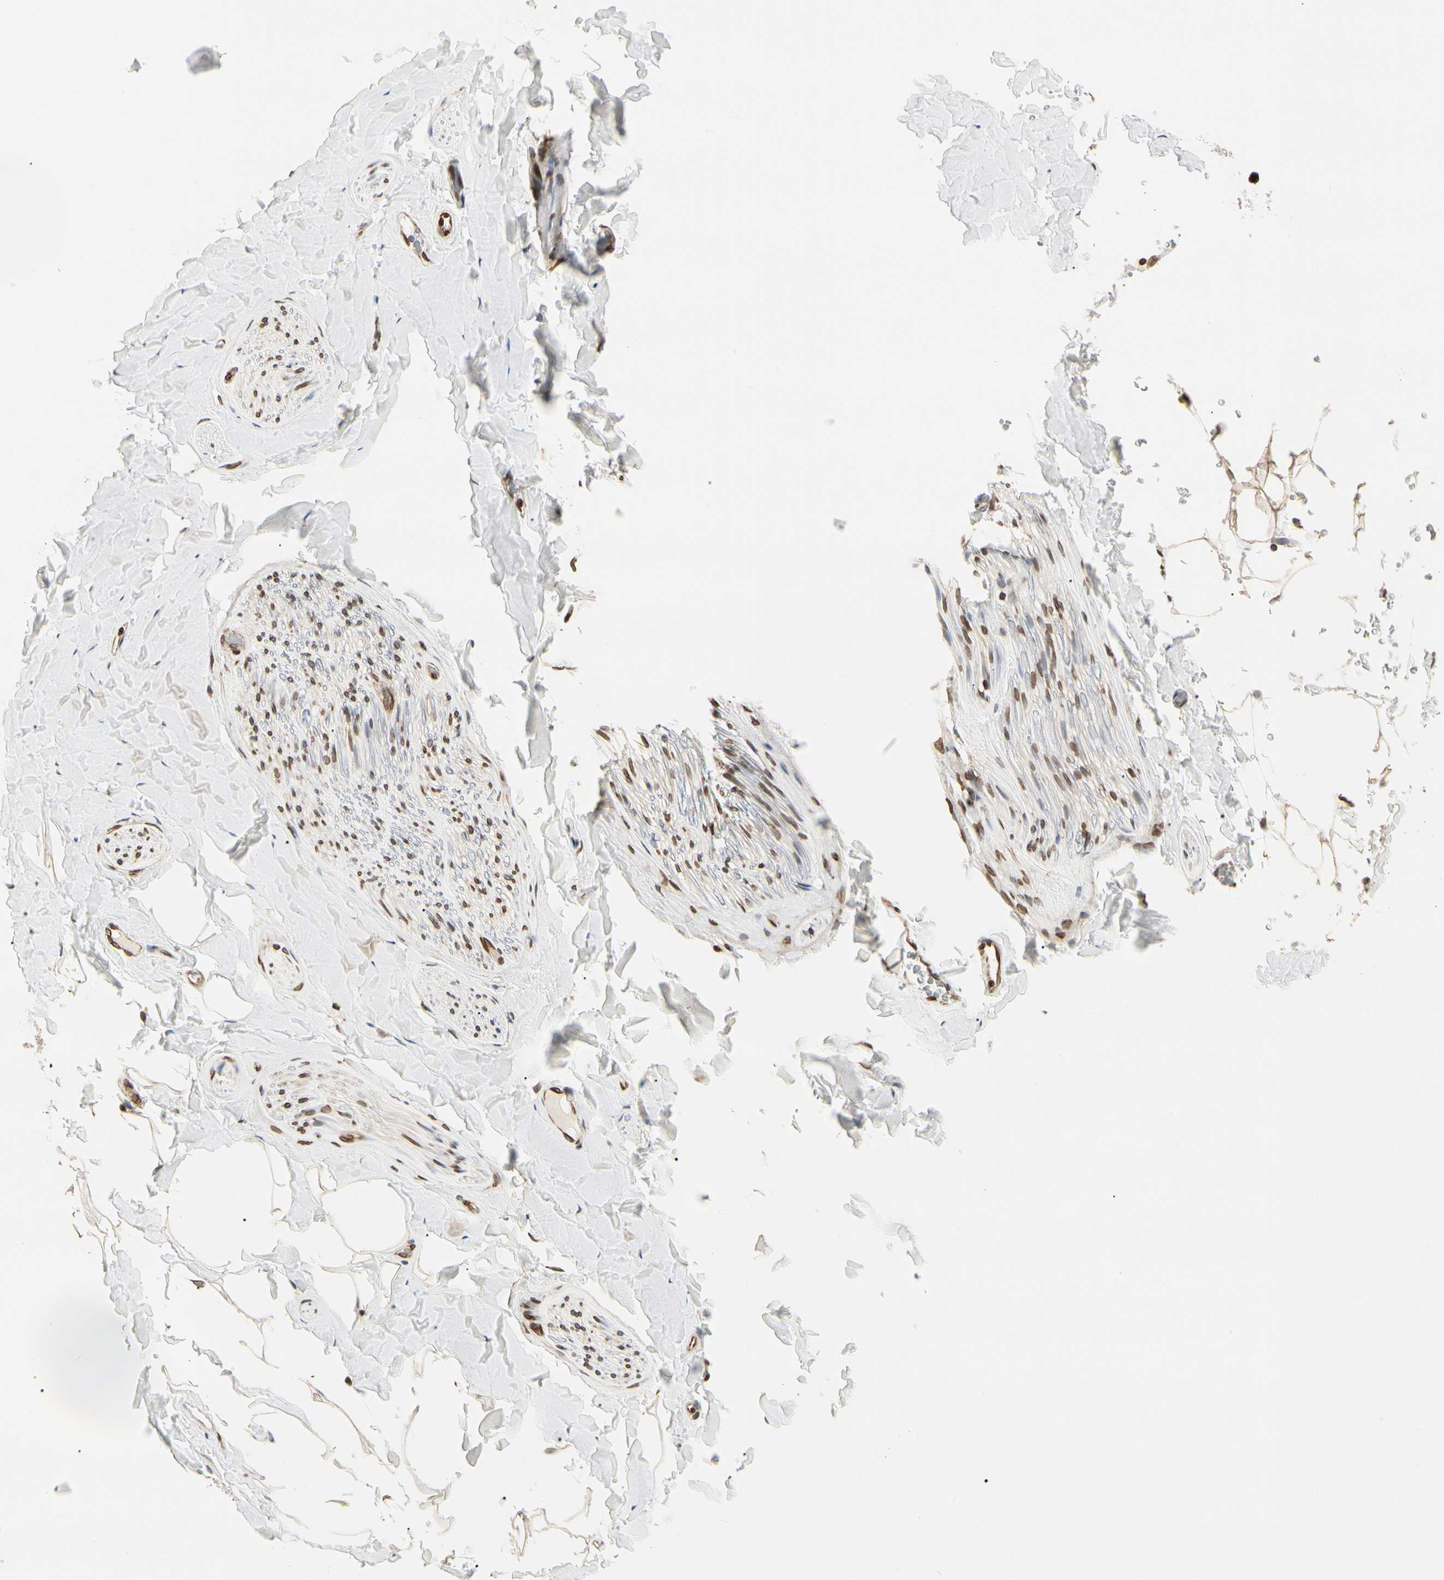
{"staining": {"intensity": "moderate", "quantity": ">75%", "location": "cytoplasmic/membranous,nuclear"}, "tissue": "adipose tissue", "cell_type": "Adipocytes", "image_type": "normal", "snomed": [{"axis": "morphology", "description": "Normal tissue, NOS"}, {"axis": "topography", "description": "Peripheral nerve tissue"}], "caption": "High-power microscopy captured an IHC micrograph of normal adipose tissue, revealing moderate cytoplasmic/membranous,nuclear staining in approximately >75% of adipocytes. (Brightfield microscopy of DAB IHC at high magnification).", "gene": "TMPO", "patient": {"sex": "male", "age": 70}}